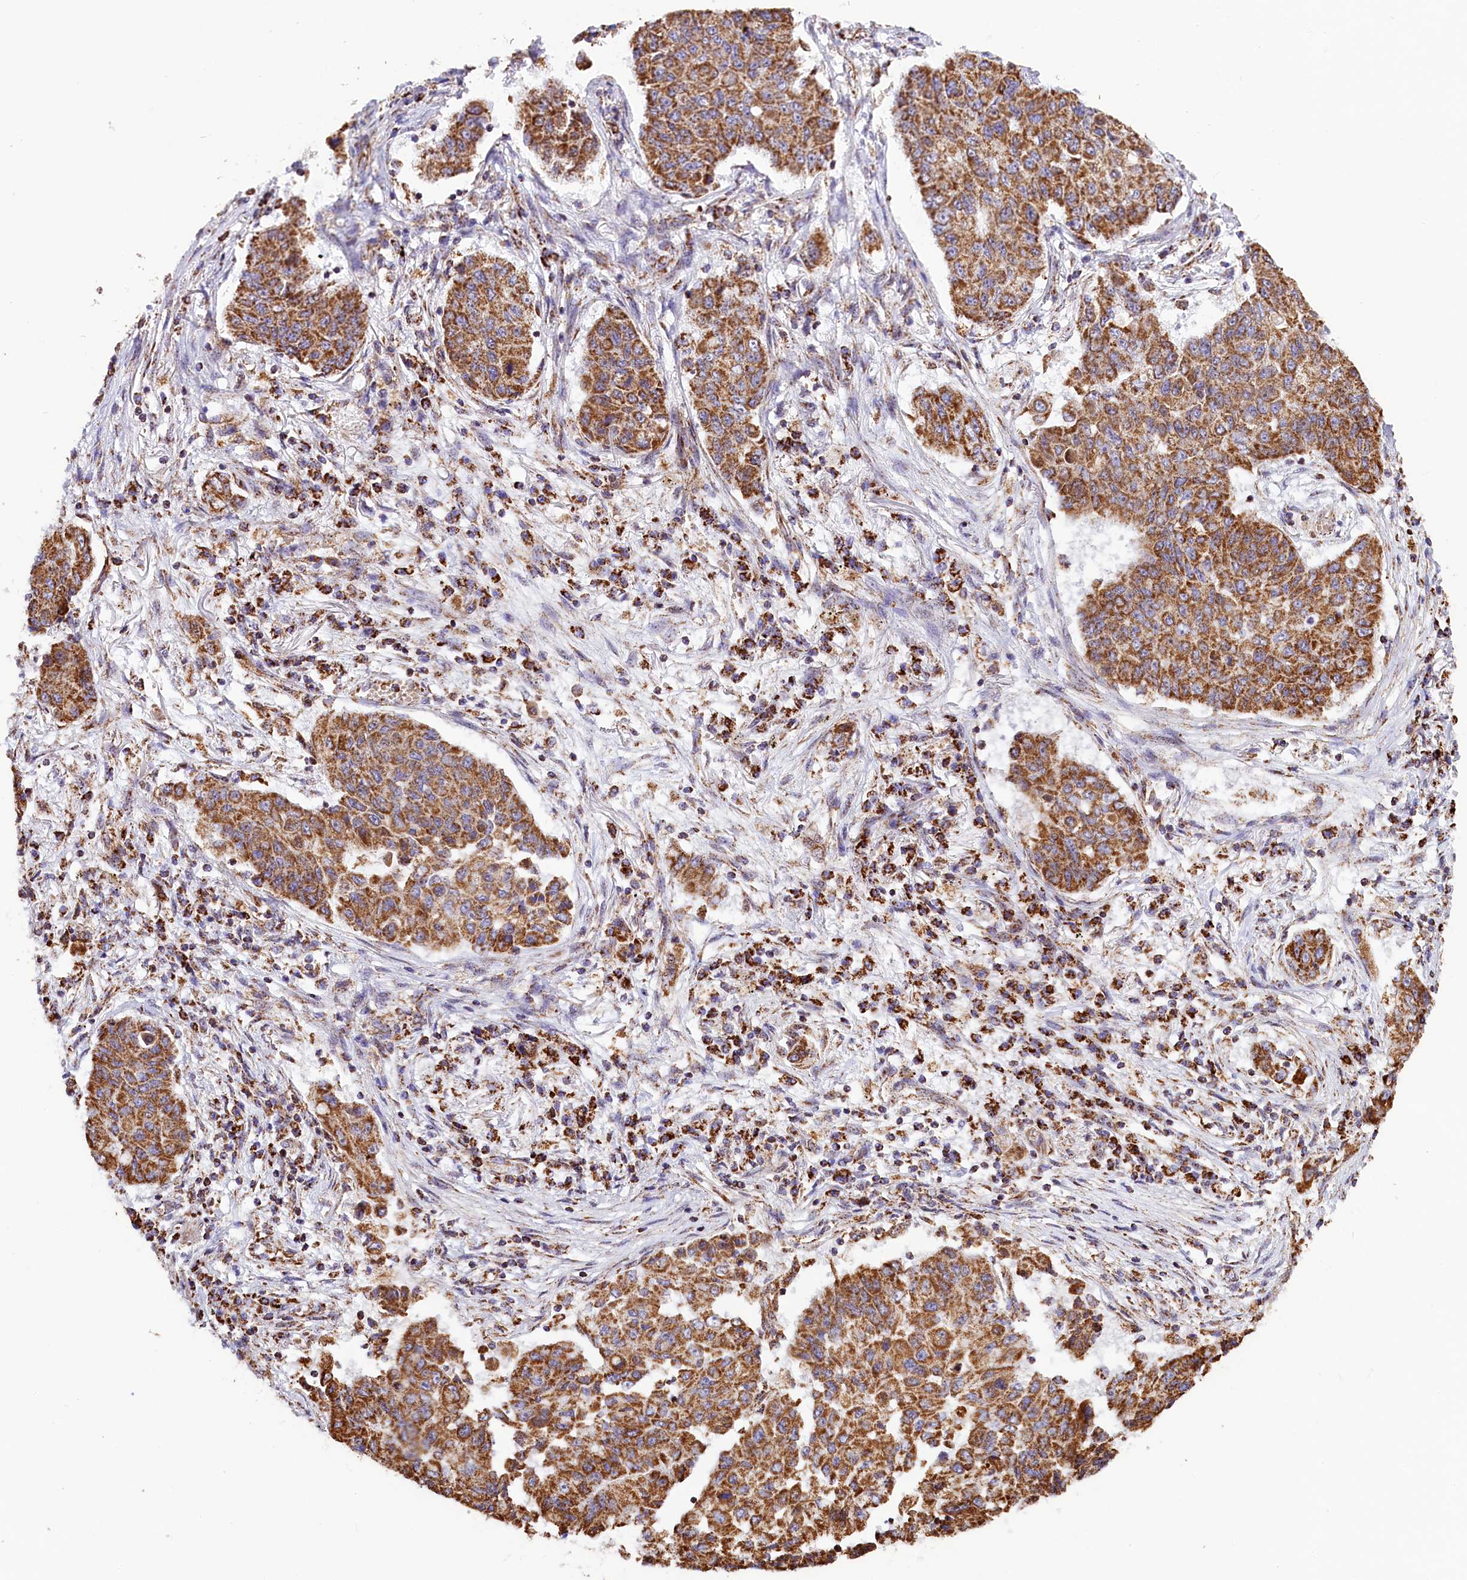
{"staining": {"intensity": "moderate", "quantity": ">75%", "location": "cytoplasmic/membranous"}, "tissue": "lung cancer", "cell_type": "Tumor cells", "image_type": "cancer", "snomed": [{"axis": "morphology", "description": "Squamous cell carcinoma, NOS"}, {"axis": "topography", "description": "Lung"}], "caption": "A high-resolution photomicrograph shows IHC staining of lung cancer (squamous cell carcinoma), which displays moderate cytoplasmic/membranous staining in approximately >75% of tumor cells.", "gene": "NDUFA8", "patient": {"sex": "male", "age": 74}}